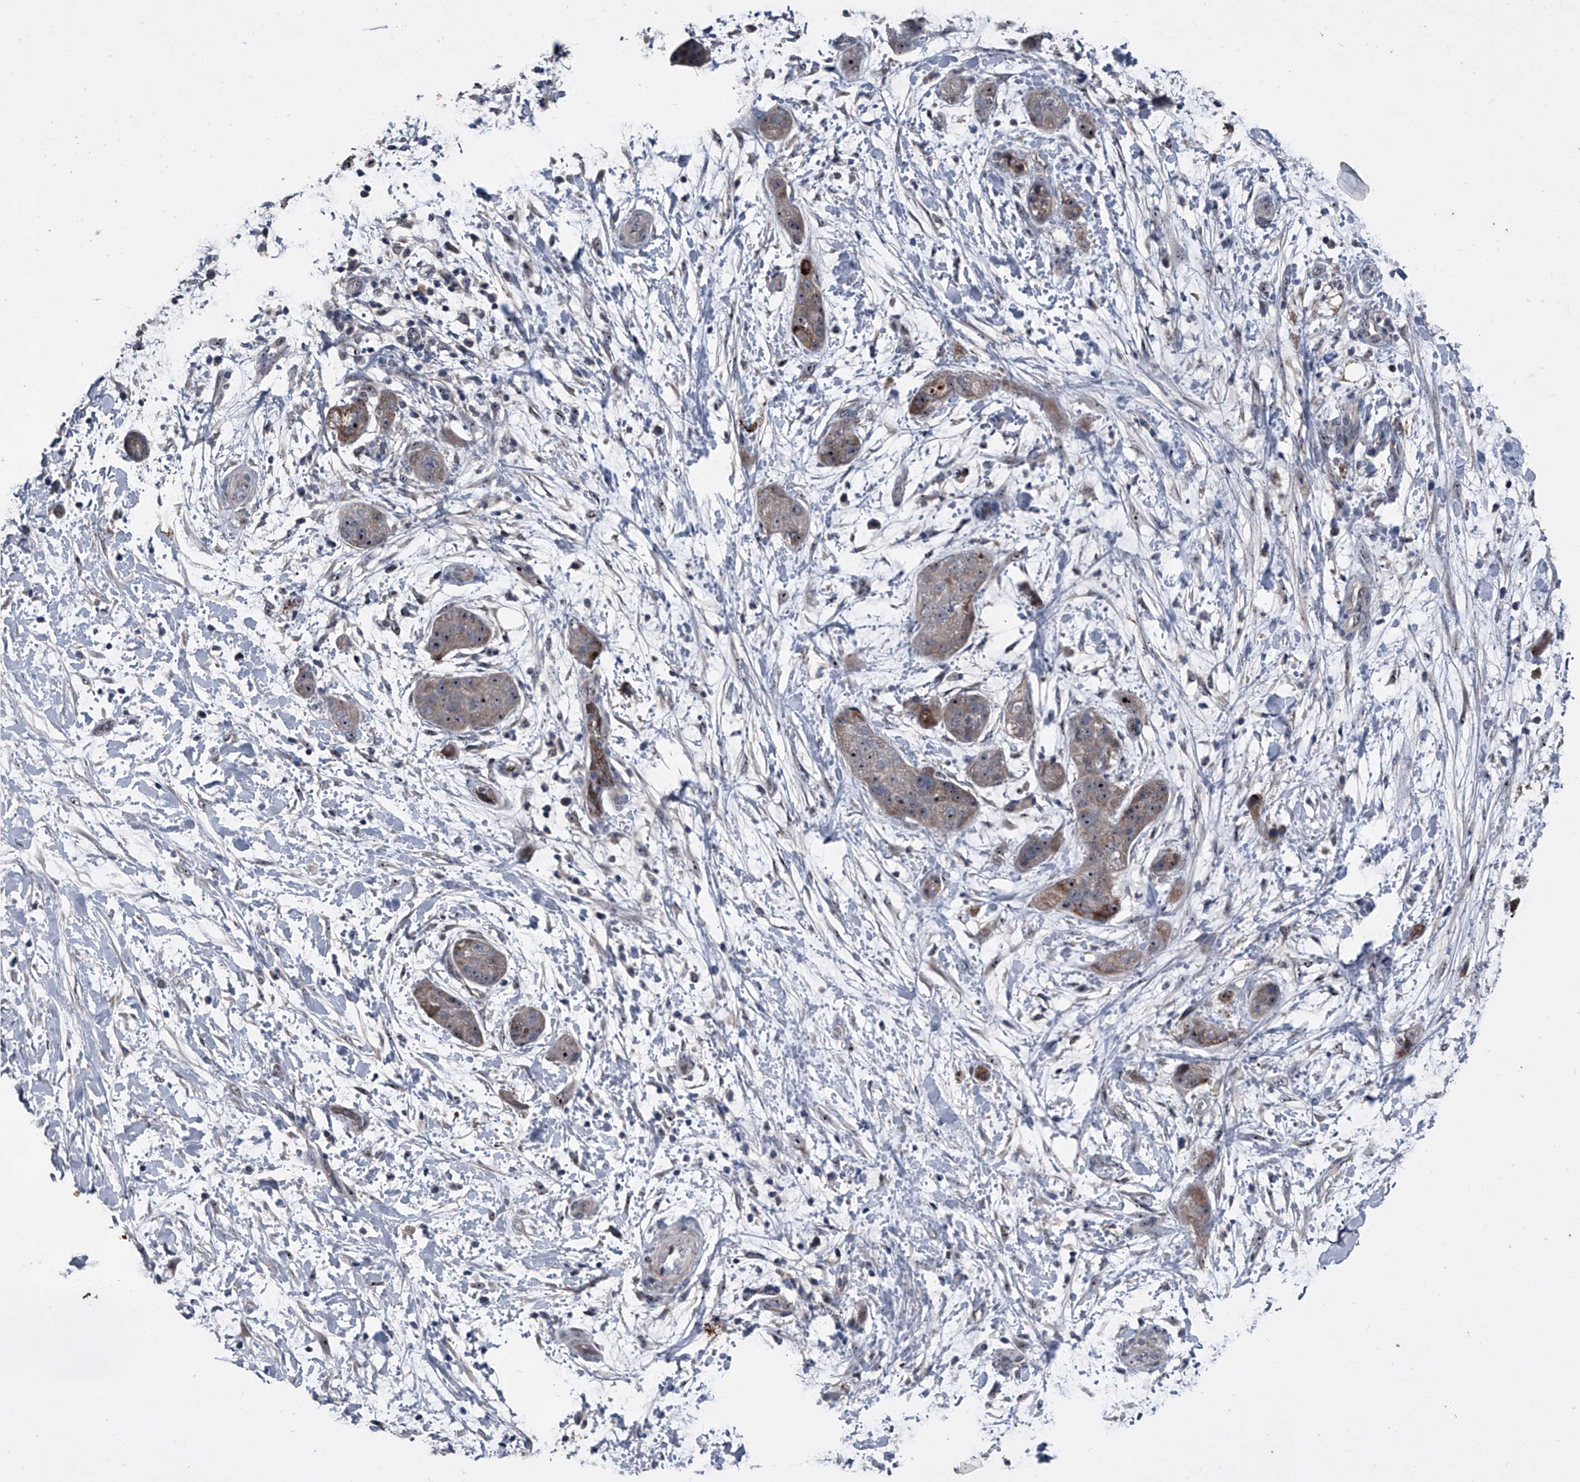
{"staining": {"intensity": "moderate", "quantity": "25%-75%", "location": "cytoplasmic/membranous,nuclear"}, "tissue": "pancreatic cancer", "cell_type": "Tumor cells", "image_type": "cancer", "snomed": [{"axis": "morphology", "description": "Adenocarcinoma, NOS"}, {"axis": "topography", "description": "Pancreas"}], "caption": "Immunohistochemistry histopathology image of pancreatic adenocarcinoma stained for a protein (brown), which reveals medium levels of moderate cytoplasmic/membranous and nuclear positivity in approximately 25%-75% of tumor cells.", "gene": "CEP85L", "patient": {"sex": "female", "age": 78}}